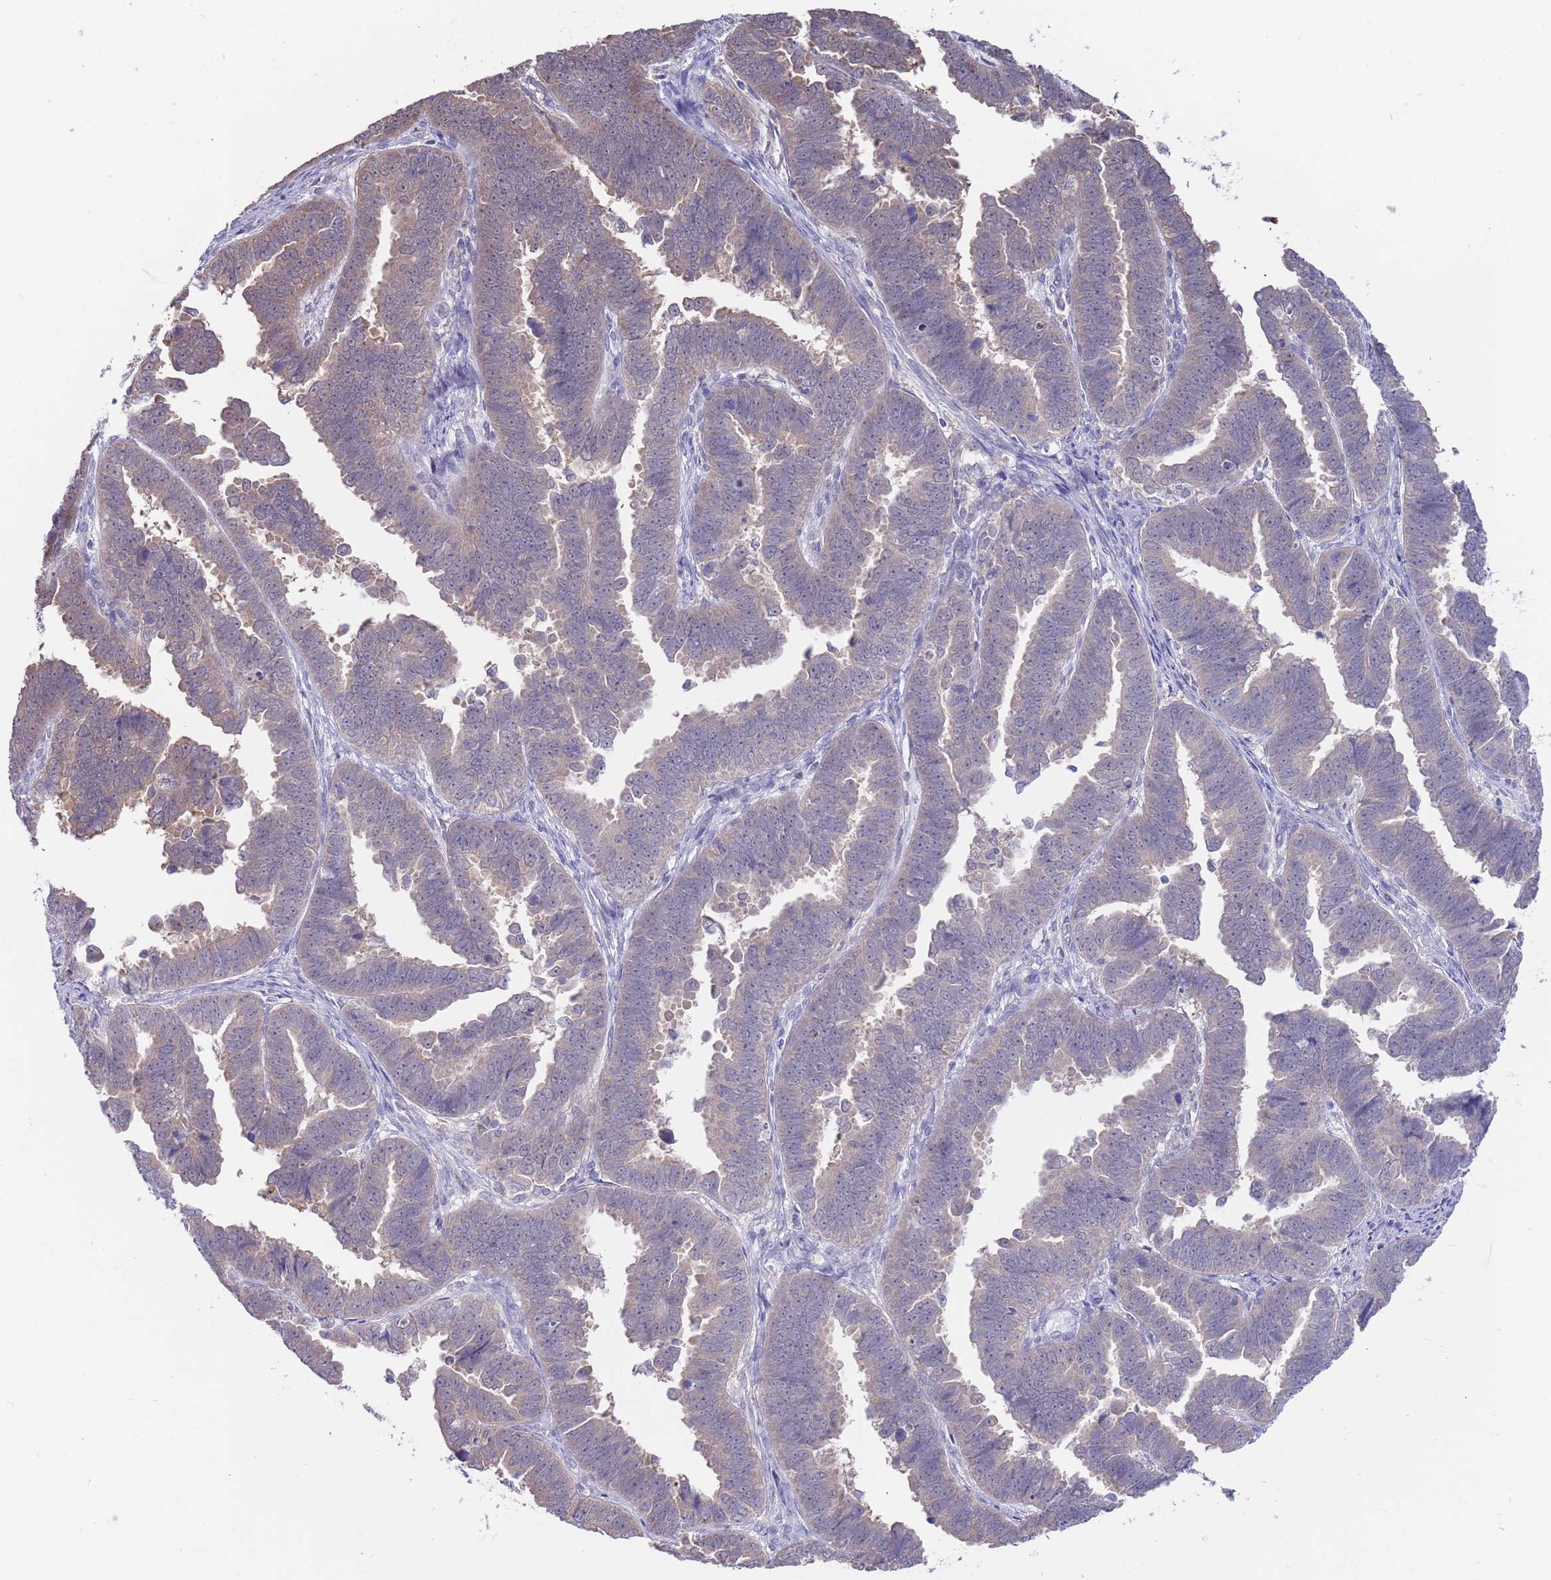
{"staining": {"intensity": "weak", "quantity": "25%-75%", "location": "cytoplasmic/membranous"}, "tissue": "endometrial cancer", "cell_type": "Tumor cells", "image_type": "cancer", "snomed": [{"axis": "morphology", "description": "Adenocarcinoma, NOS"}, {"axis": "topography", "description": "Endometrium"}], "caption": "Protein analysis of endometrial adenocarcinoma tissue displays weak cytoplasmic/membranous staining in approximately 25%-75% of tumor cells.", "gene": "AP5S1", "patient": {"sex": "female", "age": 75}}